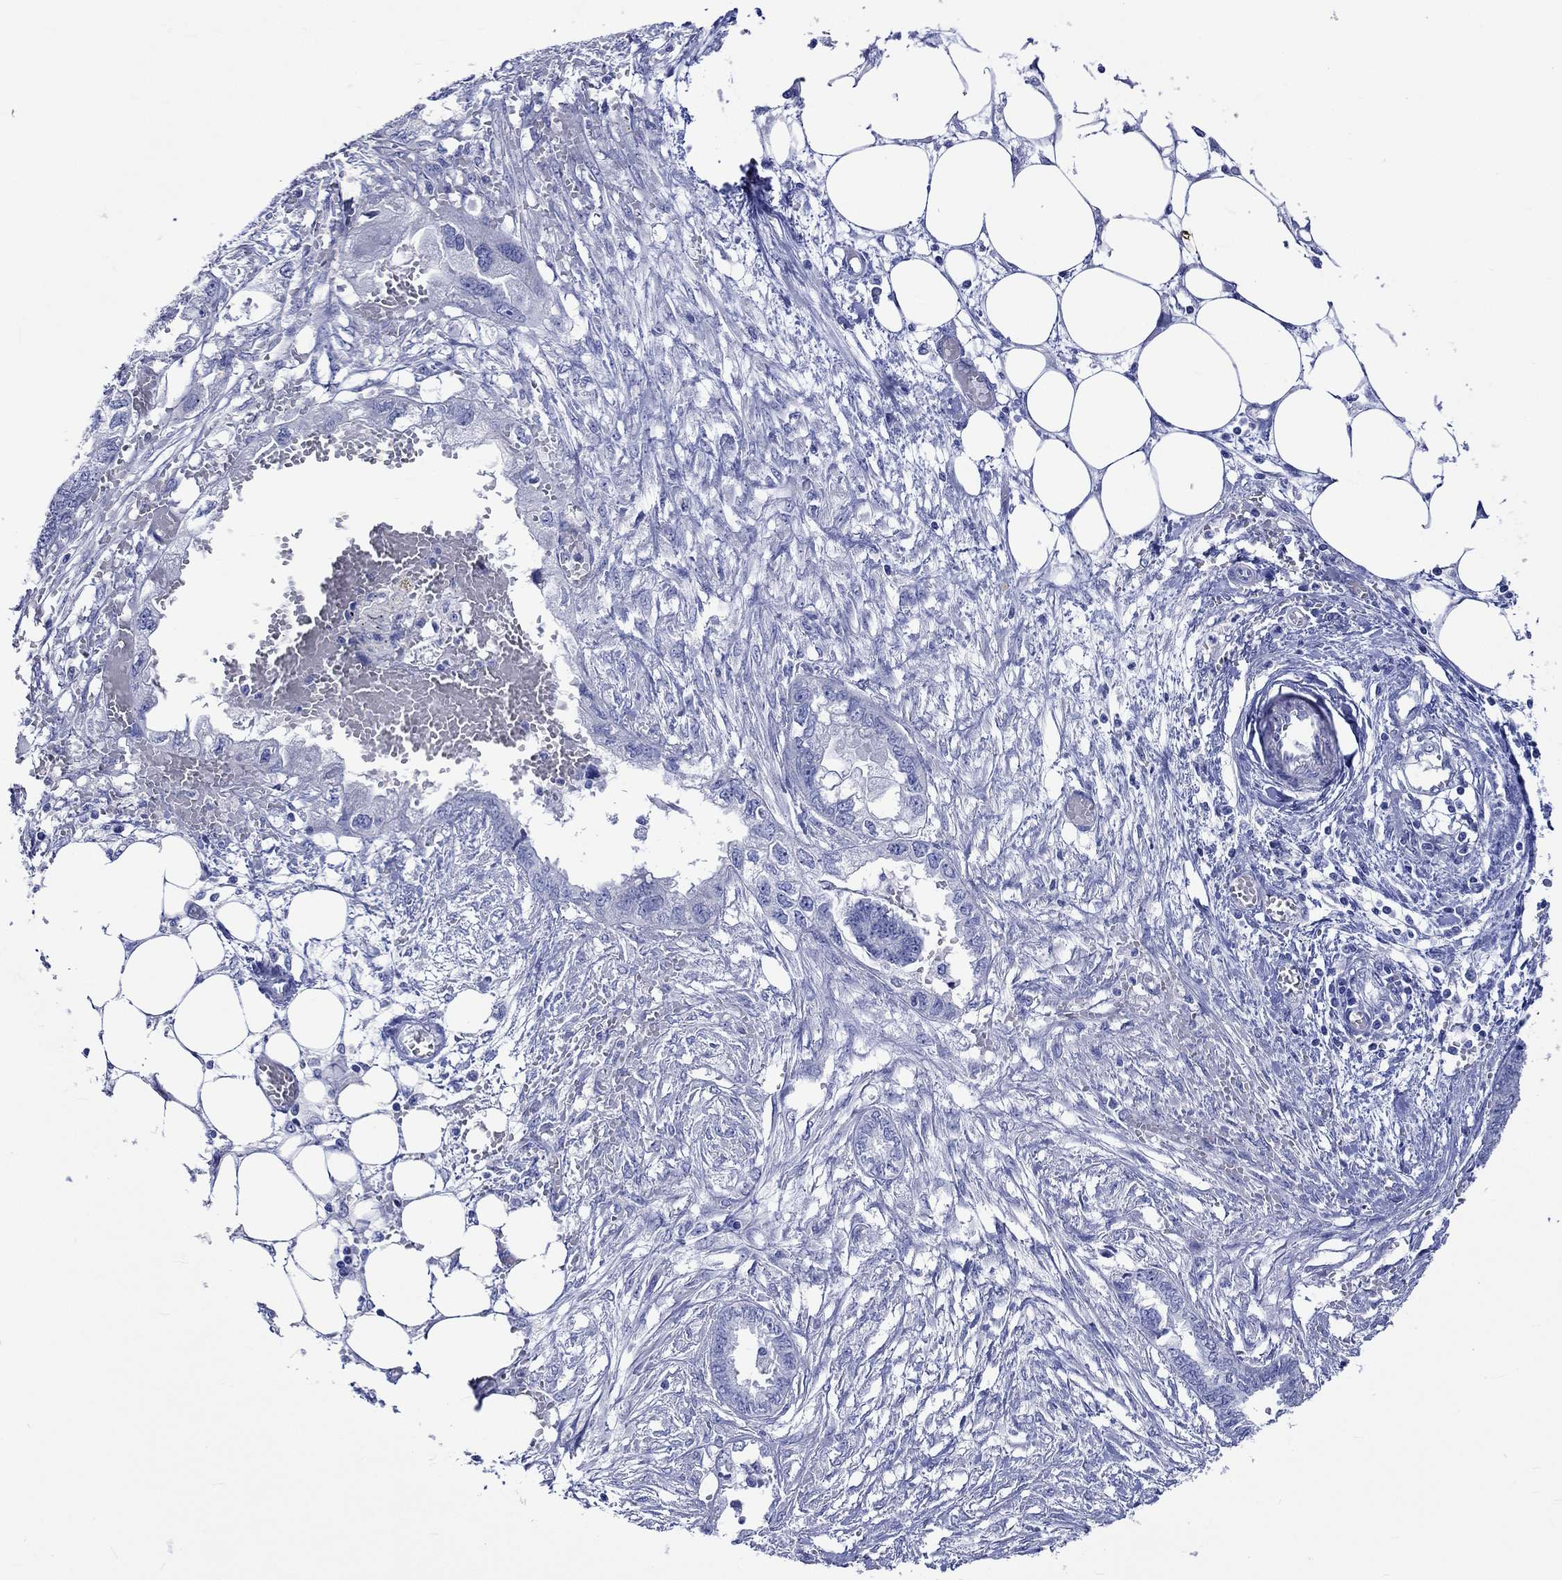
{"staining": {"intensity": "negative", "quantity": "none", "location": "none"}, "tissue": "endometrial cancer", "cell_type": "Tumor cells", "image_type": "cancer", "snomed": [{"axis": "morphology", "description": "Adenocarcinoma, NOS"}, {"axis": "morphology", "description": "Adenocarcinoma, metastatic, NOS"}, {"axis": "topography", "description": "Adipose tissue"}, {"axis": "topography", "description": "Endometrium"}], "caption": "This is an immunohistochemistry histopathology image of human endometrial metastatic adenocarcinoma. There is no staining in tumor cells.", "gene": "HARBI1", "patient": {"sex": "female", "age": 67}}